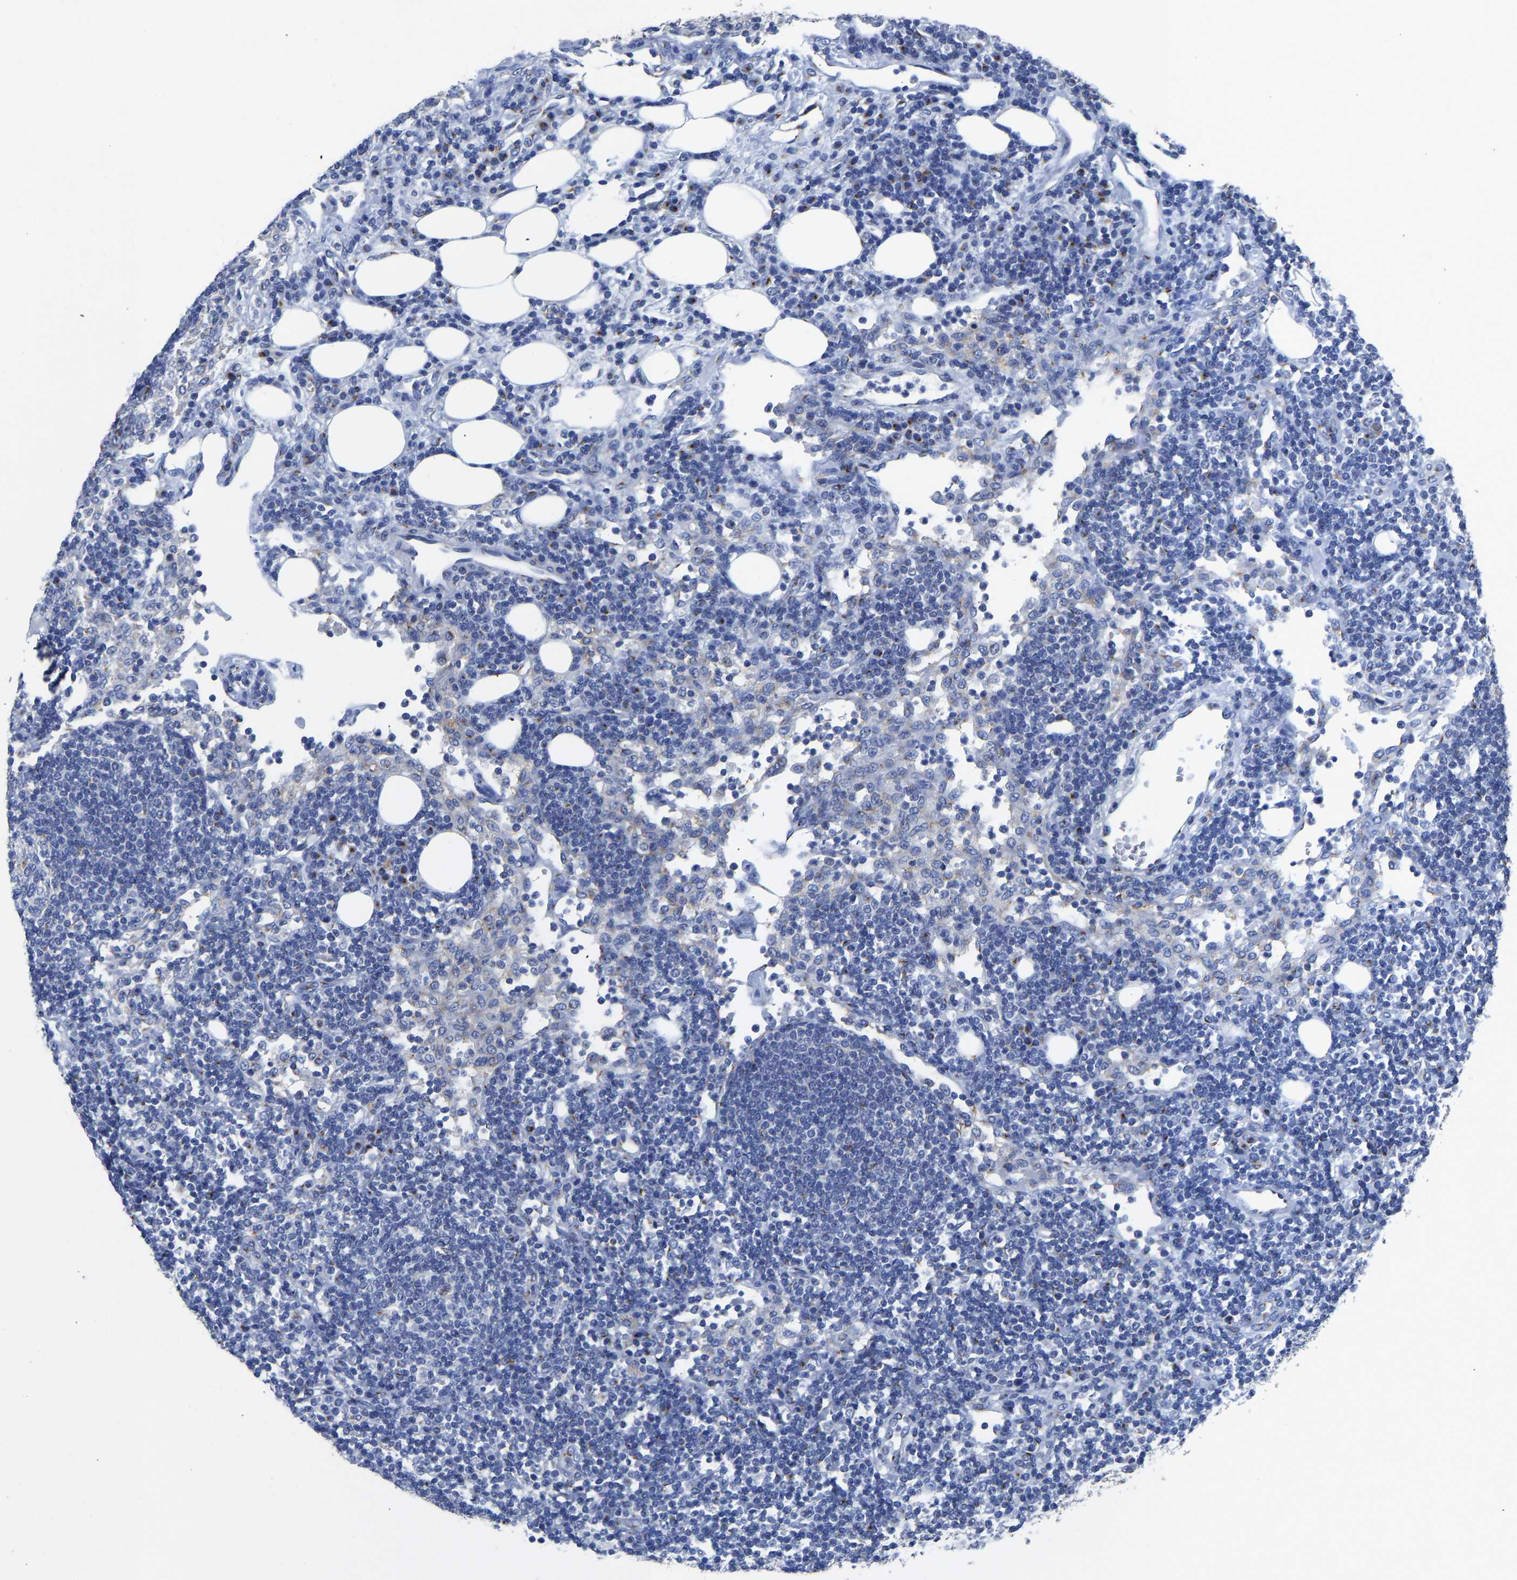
{"staining": {"intensity": "moderate", "quantity": "<25%", "location": "cytoplasmic/membranous"}, "tissue": "lymph node", "cell_type": "Germinal center cells", "image_type": "normal", "snomed": [{"axis": "morphology", "description": "Normal tissue, NOS"}, {"axis": "morphology", "description": "Carcinoid, malignant, NOS"}, {"axis": "topography", "description": "Lymph node"}], "caption": "Benign lymph node was stained to show a protein in brown. There is low levels of moderate cytoplasmic/membranous staining in approximately <25% of germinal center cells. The protein is stained brown, and the nuclei are stained in blue (DAB (3,3'-diaminobenzidine) IHC with brightfield microscopy, high magnification).", "gene": "TMEM87A", "patient": {"sex": "male", "age": 47}}